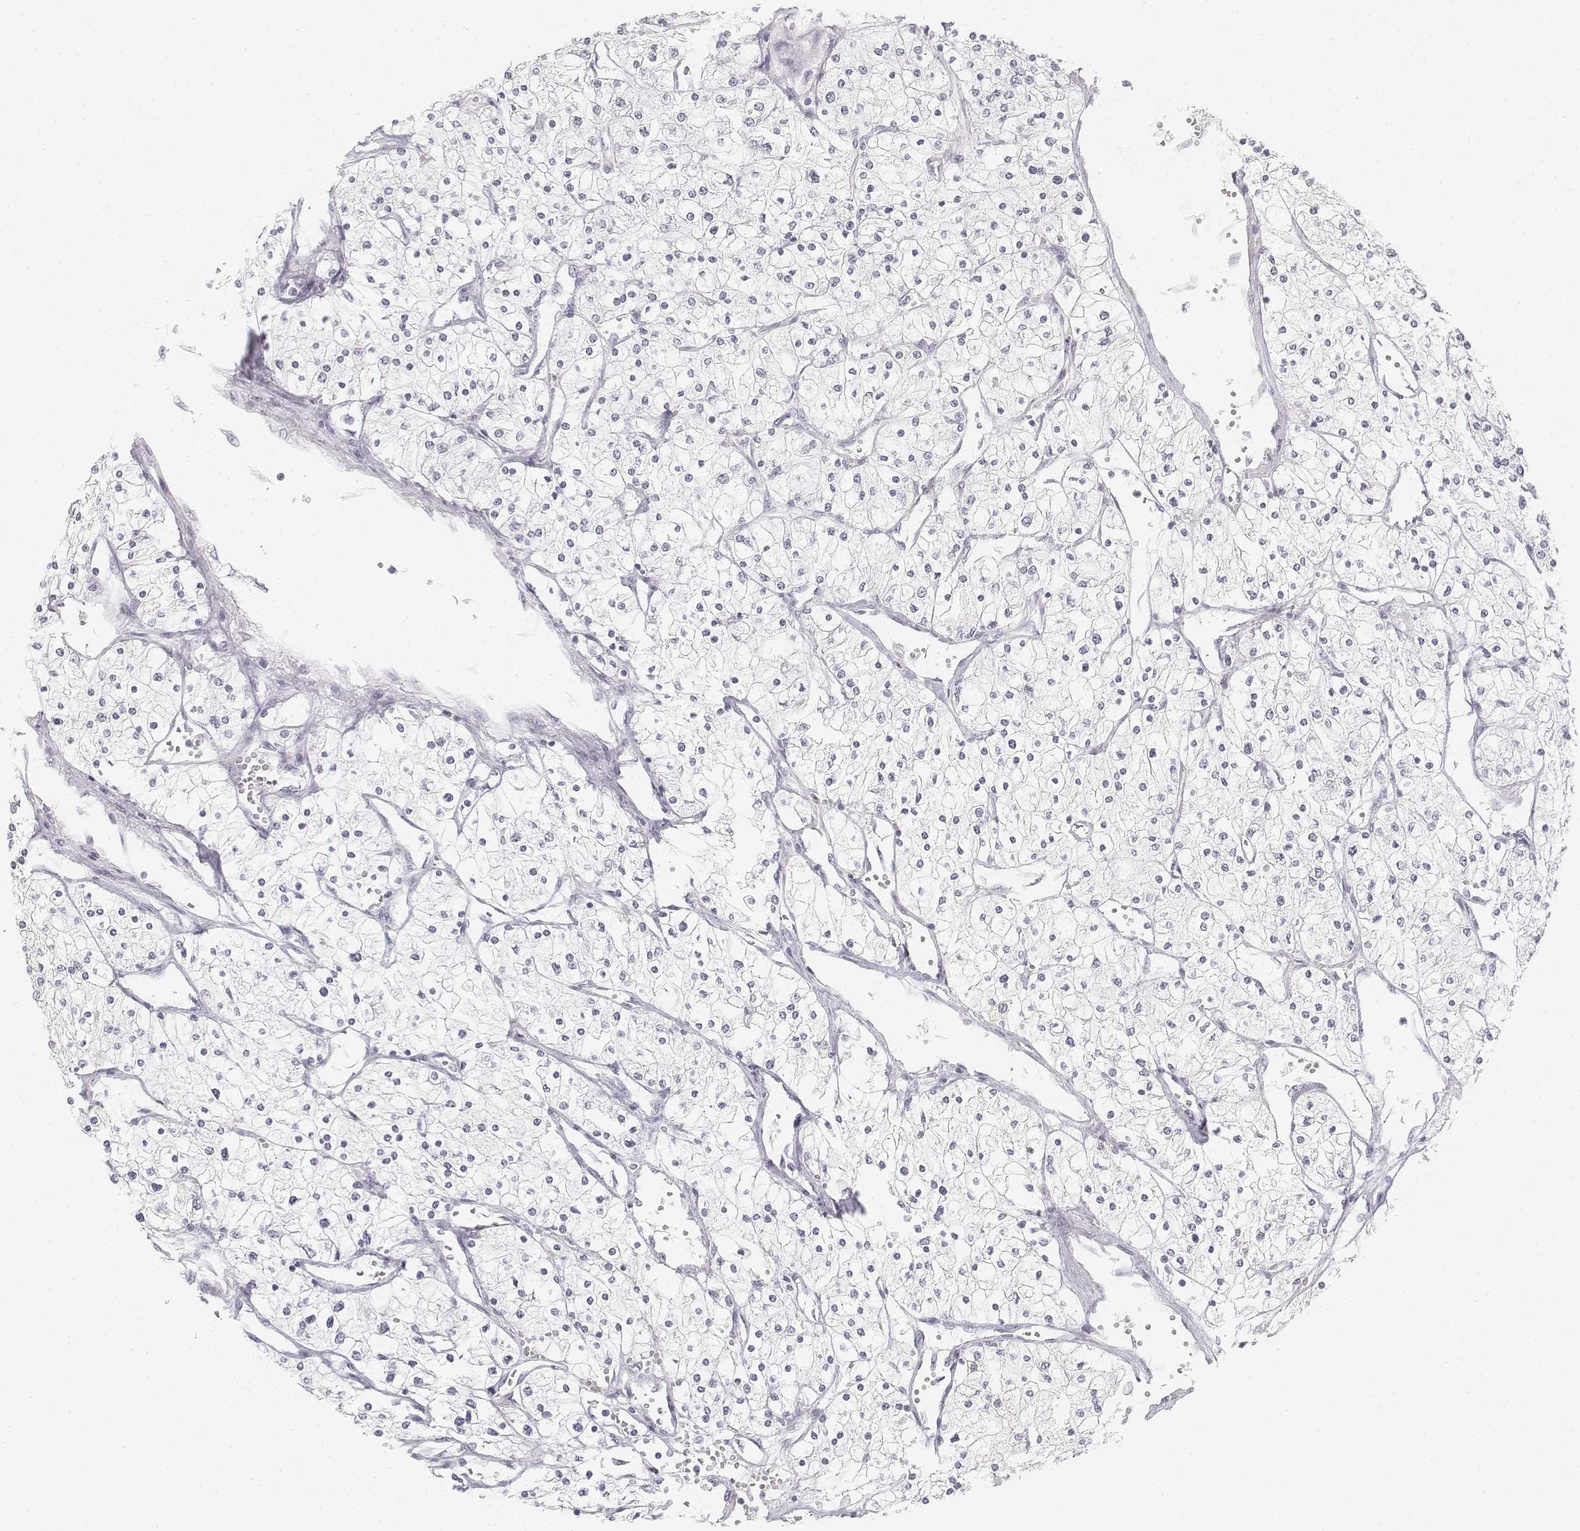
{"staining": {"intensity": "negative", "quantity": "none", "location": "none"}, "tissue": "renal cancer", "cell_type": "Tumor cells", "image_type": "cancer", "snomed": [{"axis": "morphology", "description": "Adenocarcinoma, NOS"}, {"axis": "topography", "description": "Kidney"}], "caption": "Adenocarcinoma (renal) was stained to show a protein in brown. There is no significant staining in tumor cells.", "gene": "KRT25", "patient": {"sex": "male", "age": 80}}